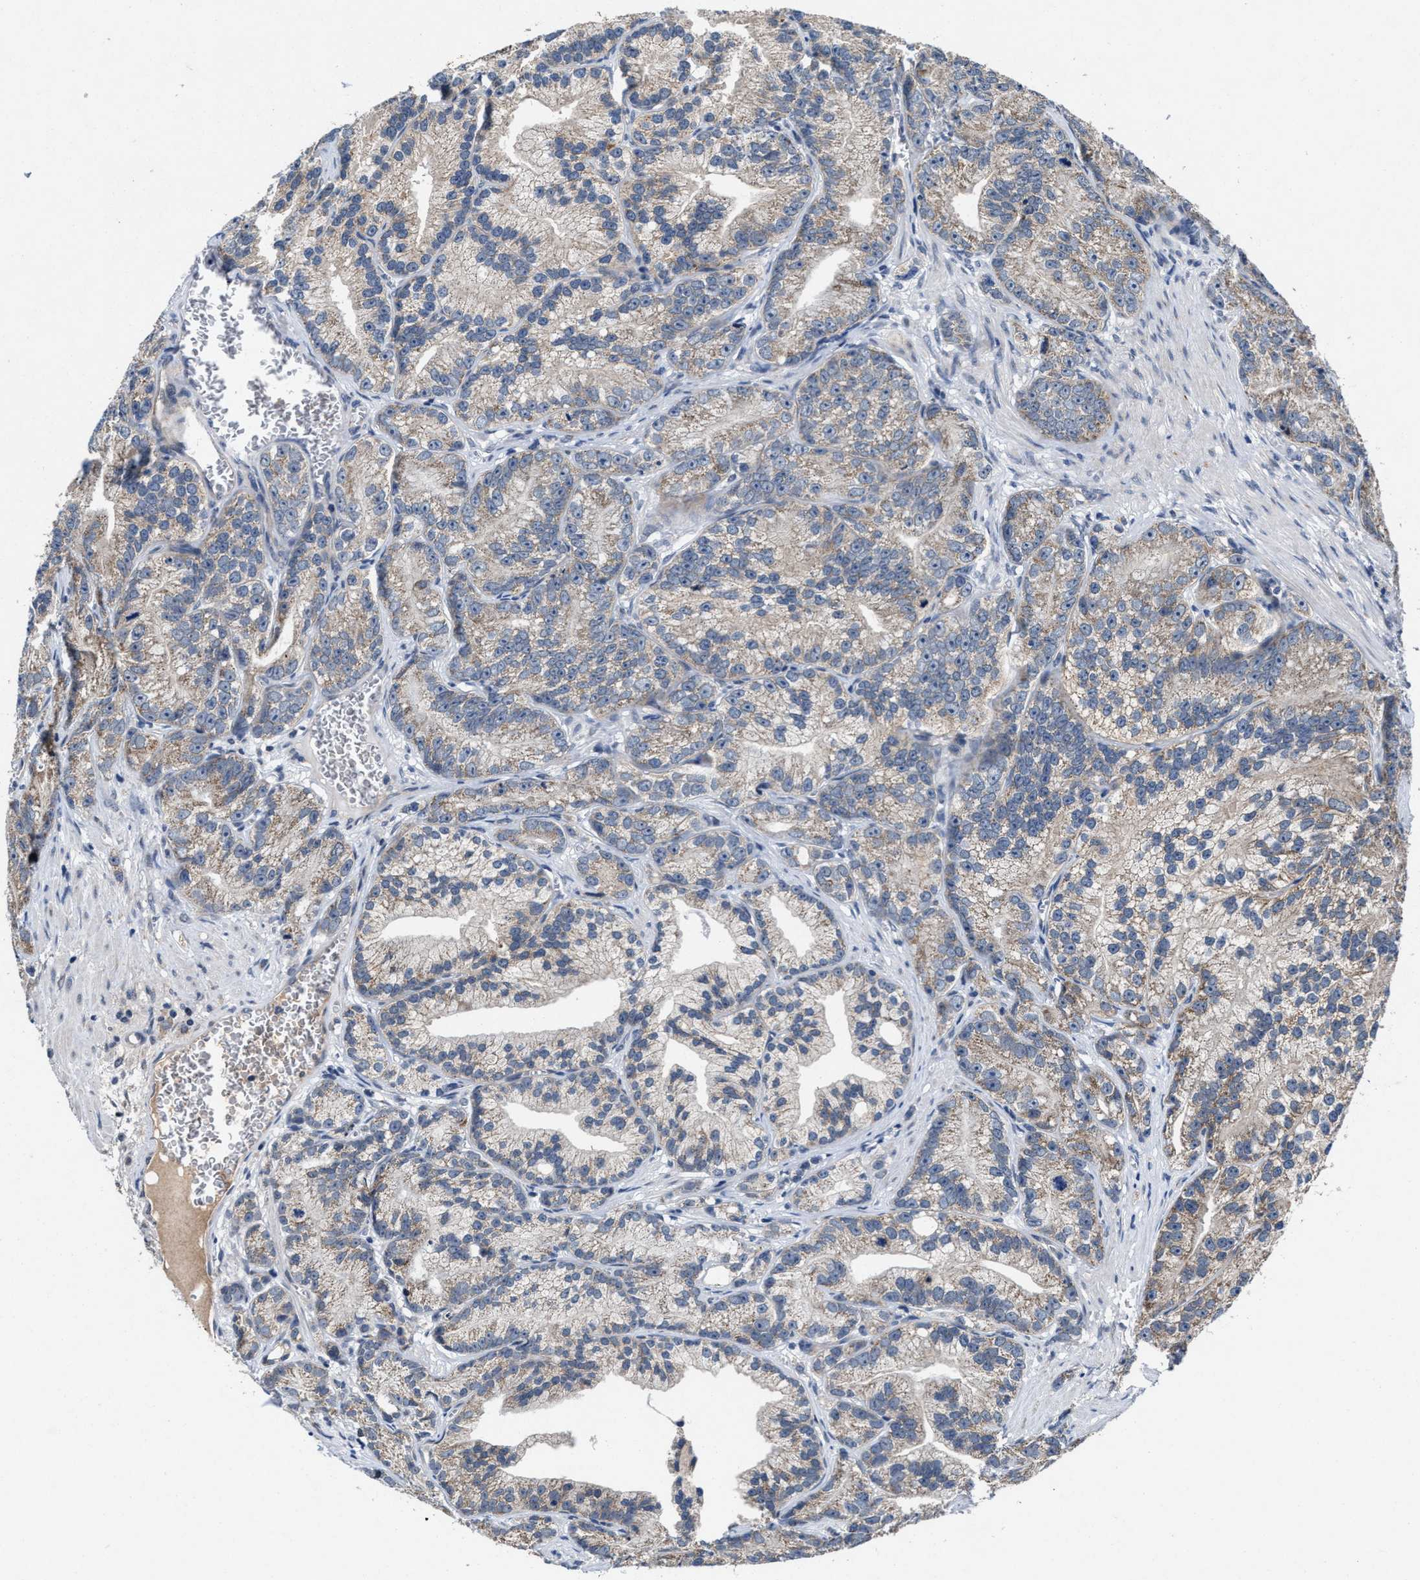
{"staining": {"intensity": "weak", "quantity": "25%-75%", "location": "cytoplasmic/membranous"}, "tissue": "prostate cancer", "cell_type": "Tumor cells", "image_type": "cancer", "snomed": [{"axis": "morphology", "description": "Adenocarcinoma, Low grade"}, {"axis": "topography", "description": "Prostate"}], "caption": "This is a histology image of immunohistochemistry staining of prostate cancer (adenocarcinoma (low-grade)), which shows weak positivity in the cytoplasmic/membranous of tumor cells.", "gene": "TMEM53", "patient": {"sex": "male", "age": 89}}